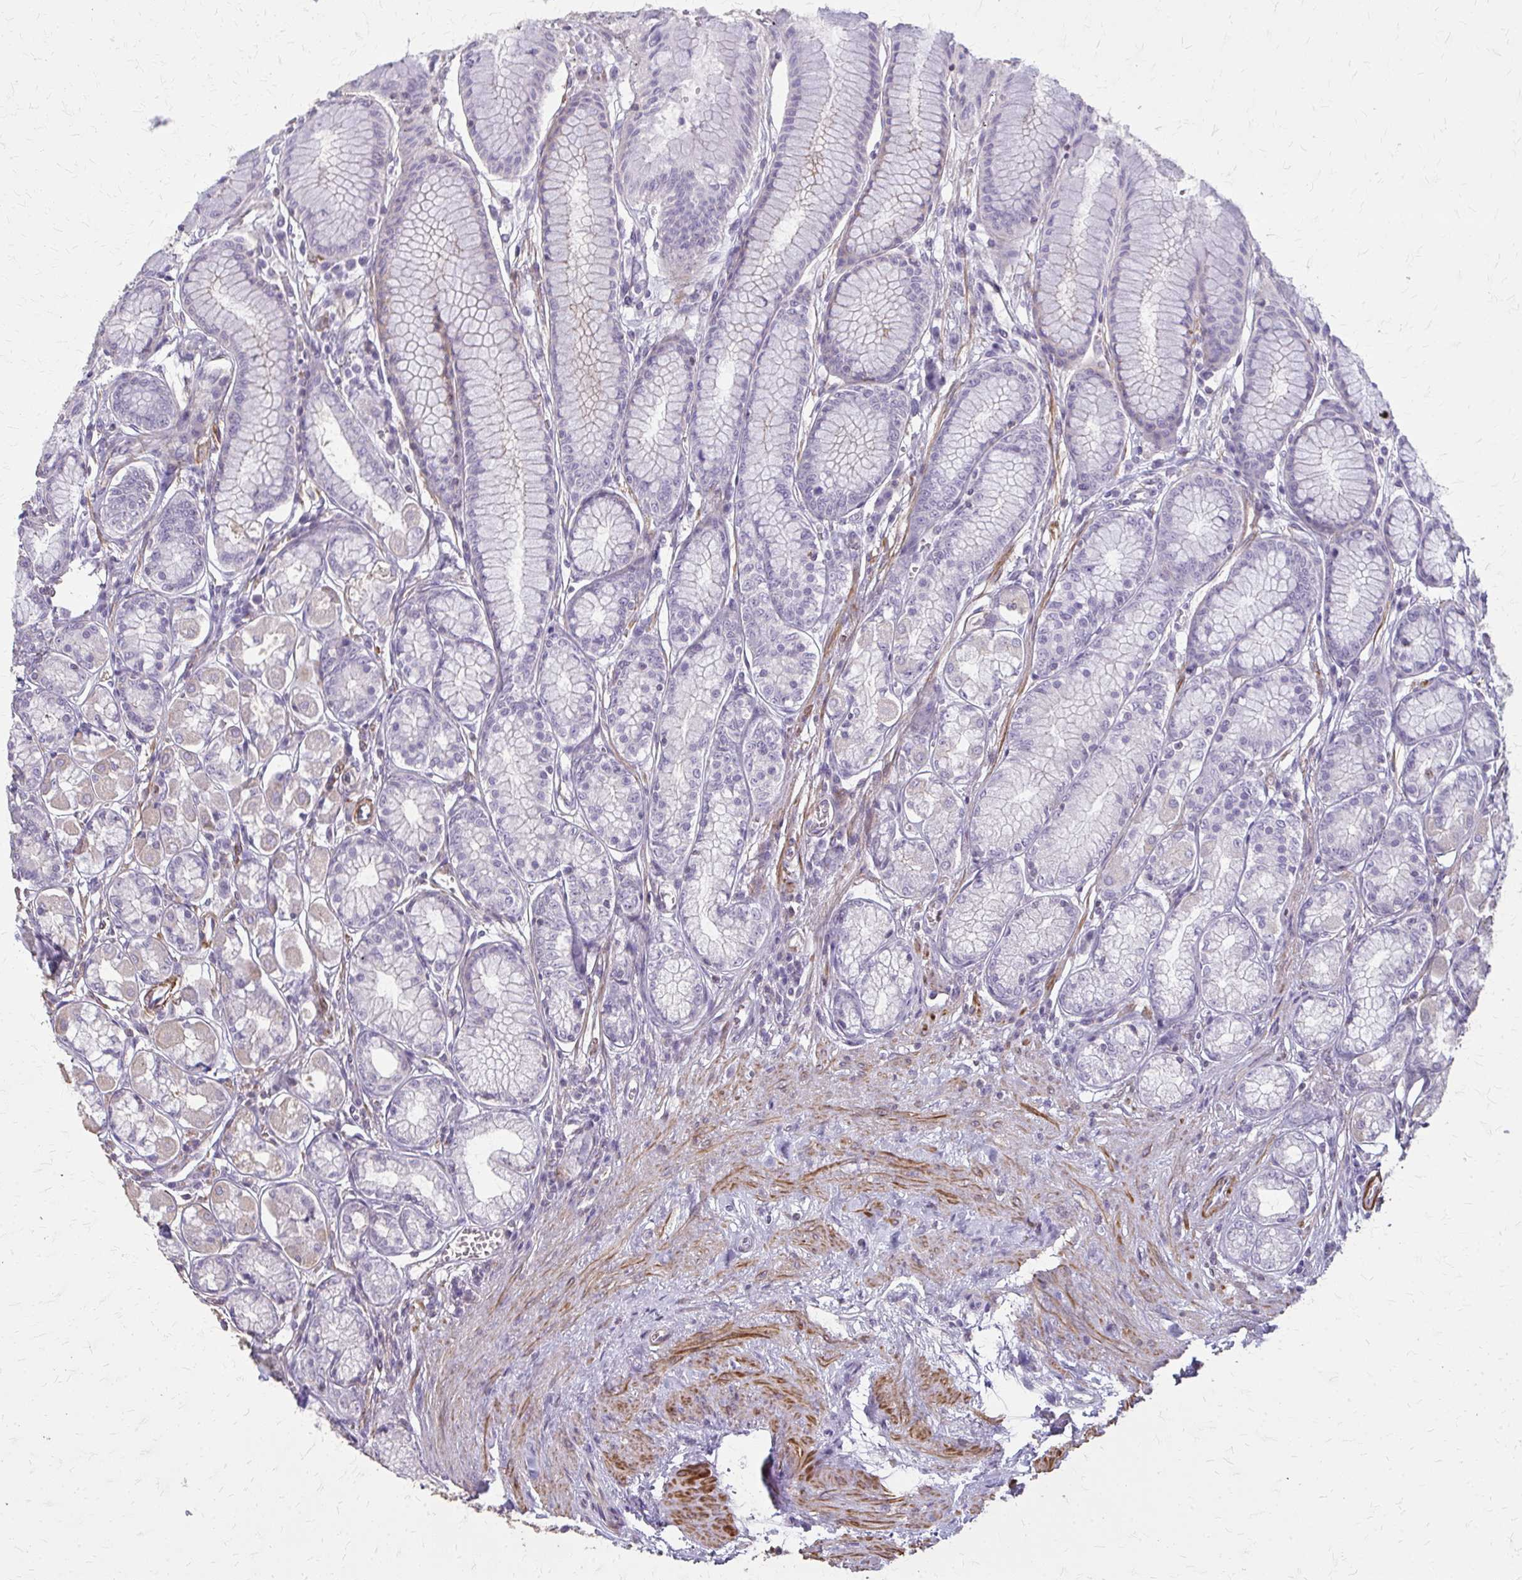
{"staining": {"intensity": "moderate", "quantity": "<25%", "location": "cytoplasmic/membranous"}, "tissue": "stomach", "cell_type": "Glandular cells", "image_type": "normal", "snomed": [{"axis": "morphology", "description": "Normal tissue, NOS"}, {"axis": "topography", "description": "Stomach"}, {"axis": "topography", "description": "Stomach, lower"}], "caption": "The micrograph shows staining of unremarkable stomach, revealing moderate cytoplasmic/membranous protein expression (brown color) within glandular cells. (Brightfield microscopy of DAB IHC at high magnification).", "gene": "TENM4", "patient": {"sex": "male", "age": 76}}